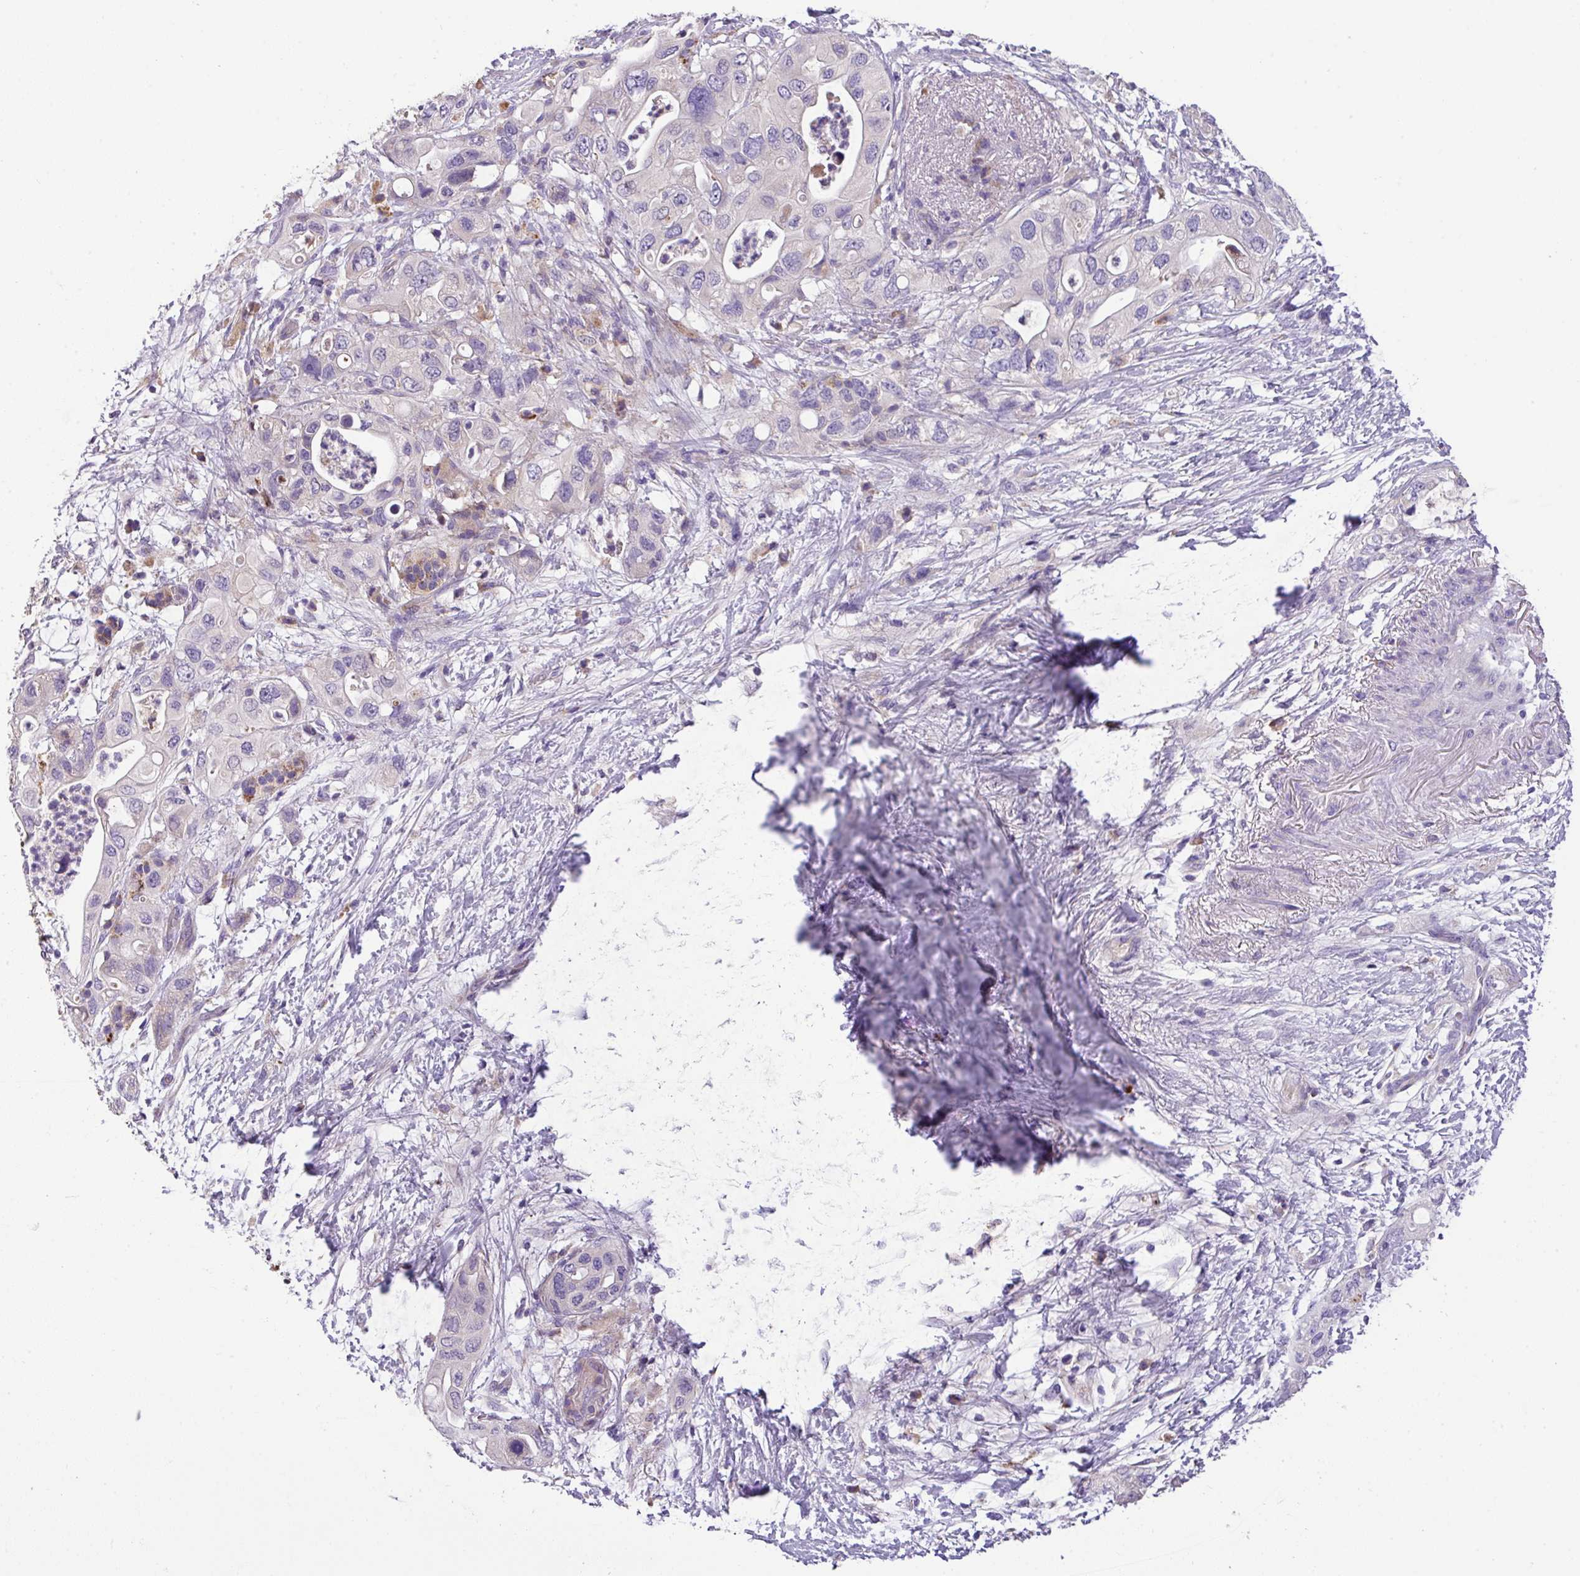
{"staining": {"intensity": "negative", "quantity": "none", "location": "none"}, "tissue": "pancreatic cancer", "cell_type": "Tumor cells", "image_type": "cancer", "snomed": [{"axis": "morphology", "description": "Adenocarcinoma, NOS"}, {"axis": "topography", "description": "Pancreas"}], "caption": "DAB (3,3'-diaminobenzidine) immunohistochemical staining of human pancreatic adenocarcinoma exhibits no significant expression in tumor cells. (DAB (3,3'-diaminobenzidine) immunohistochemistry with hematoxylin counter stain).", "gene": "ANXA2R", "patient": {"sex": "female", "age": 72}}